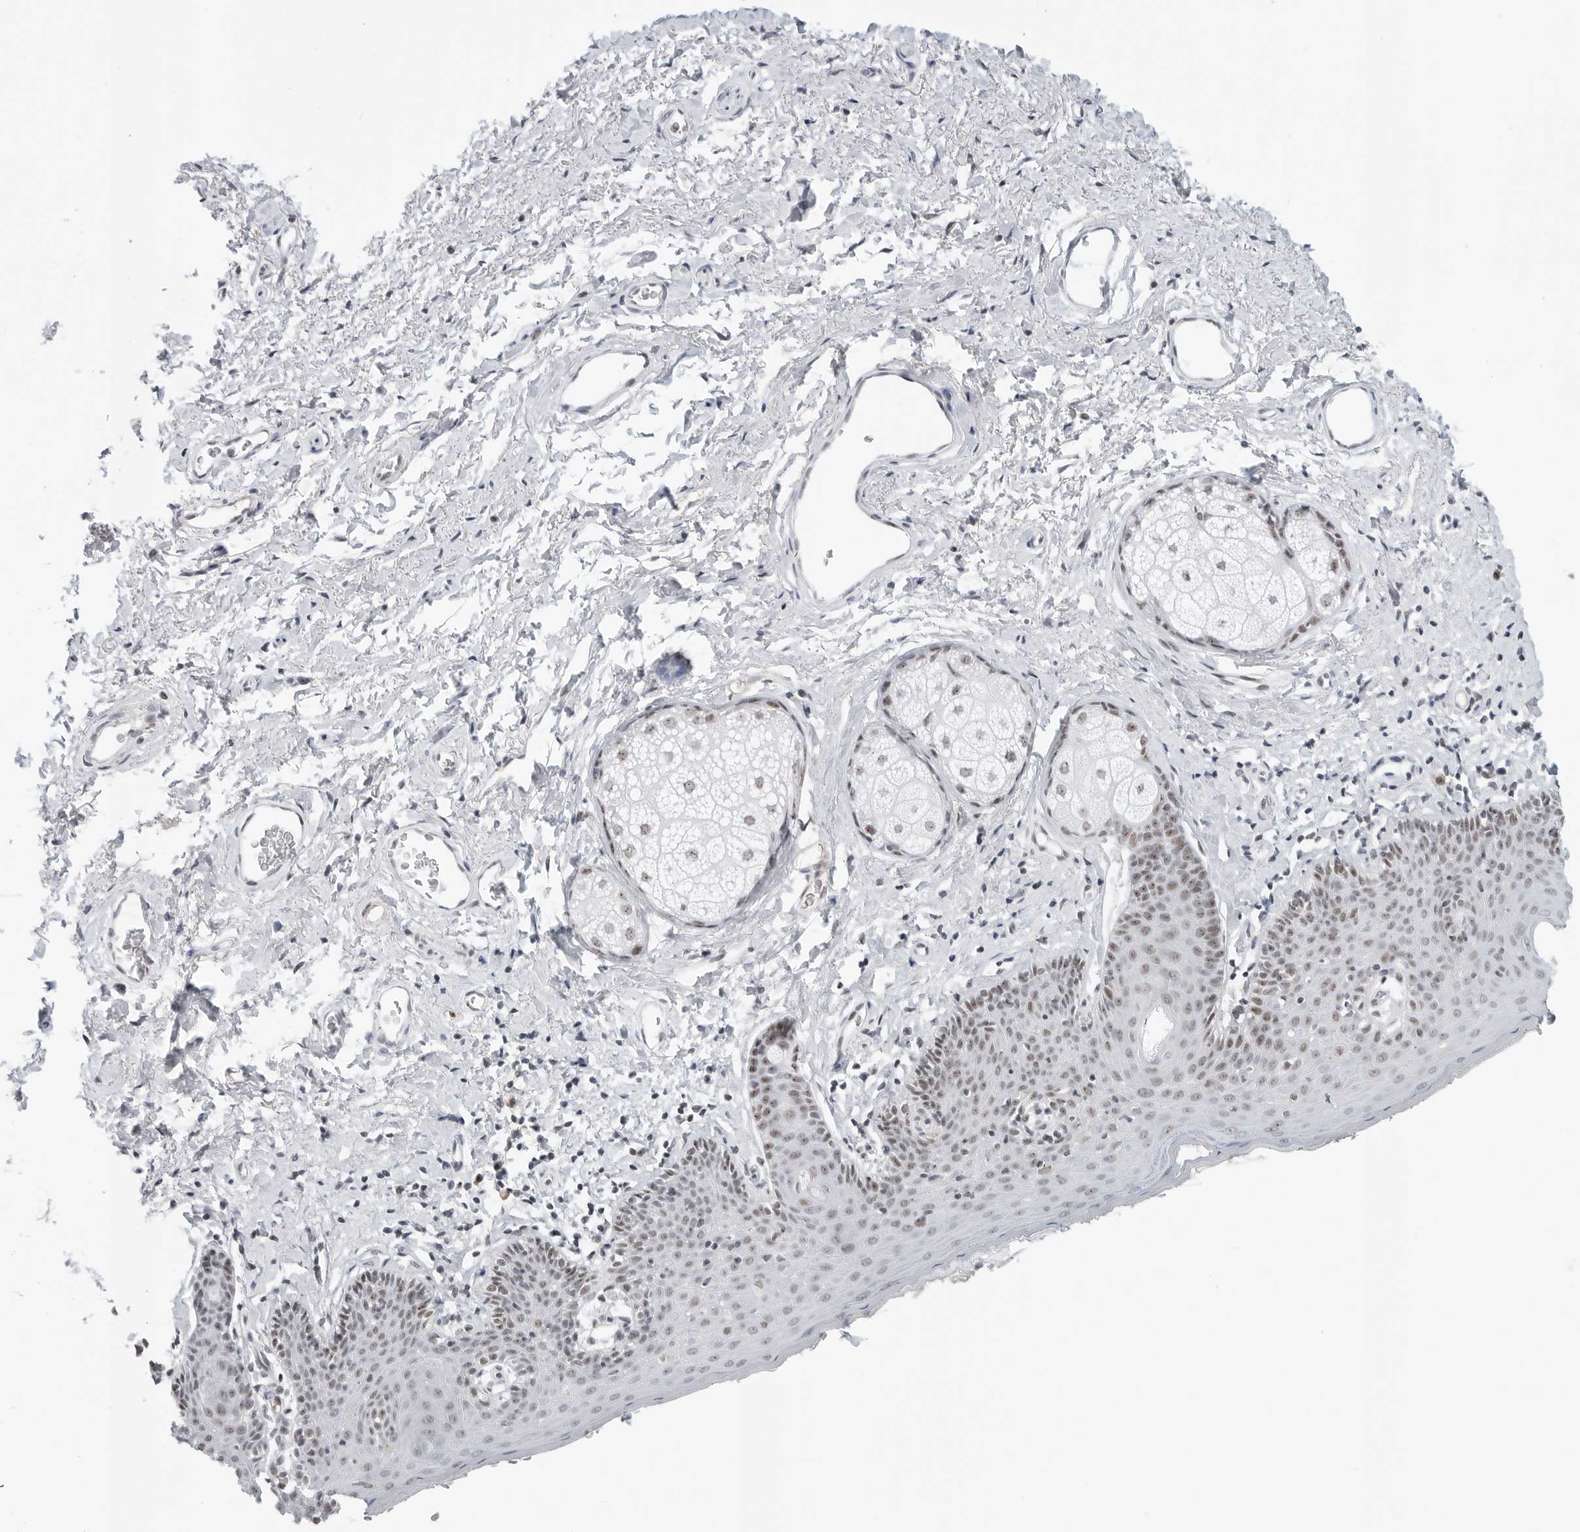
{"staining": {"intensity": "moderate", "quantity": "25%-75%", "location": "nuclear"}, "tissue": "skin", "cell_type": "Epidermal cells", "image_type": "normal", "snomed": [{"axis": "morphology", "description": "Normal tissue, NOS"}, {"axis": "topography", "description": "Vulva"}], "caption": "This micrograph exhibits unremarkable skin stained with IHC to label a protein in brown. The nuclear of epidermal cells show moderate positivity for the protein. Nuclei are counter-stained blue.", "gene": "WRAP53", "patient": {"sex": "female", "age": 66}}